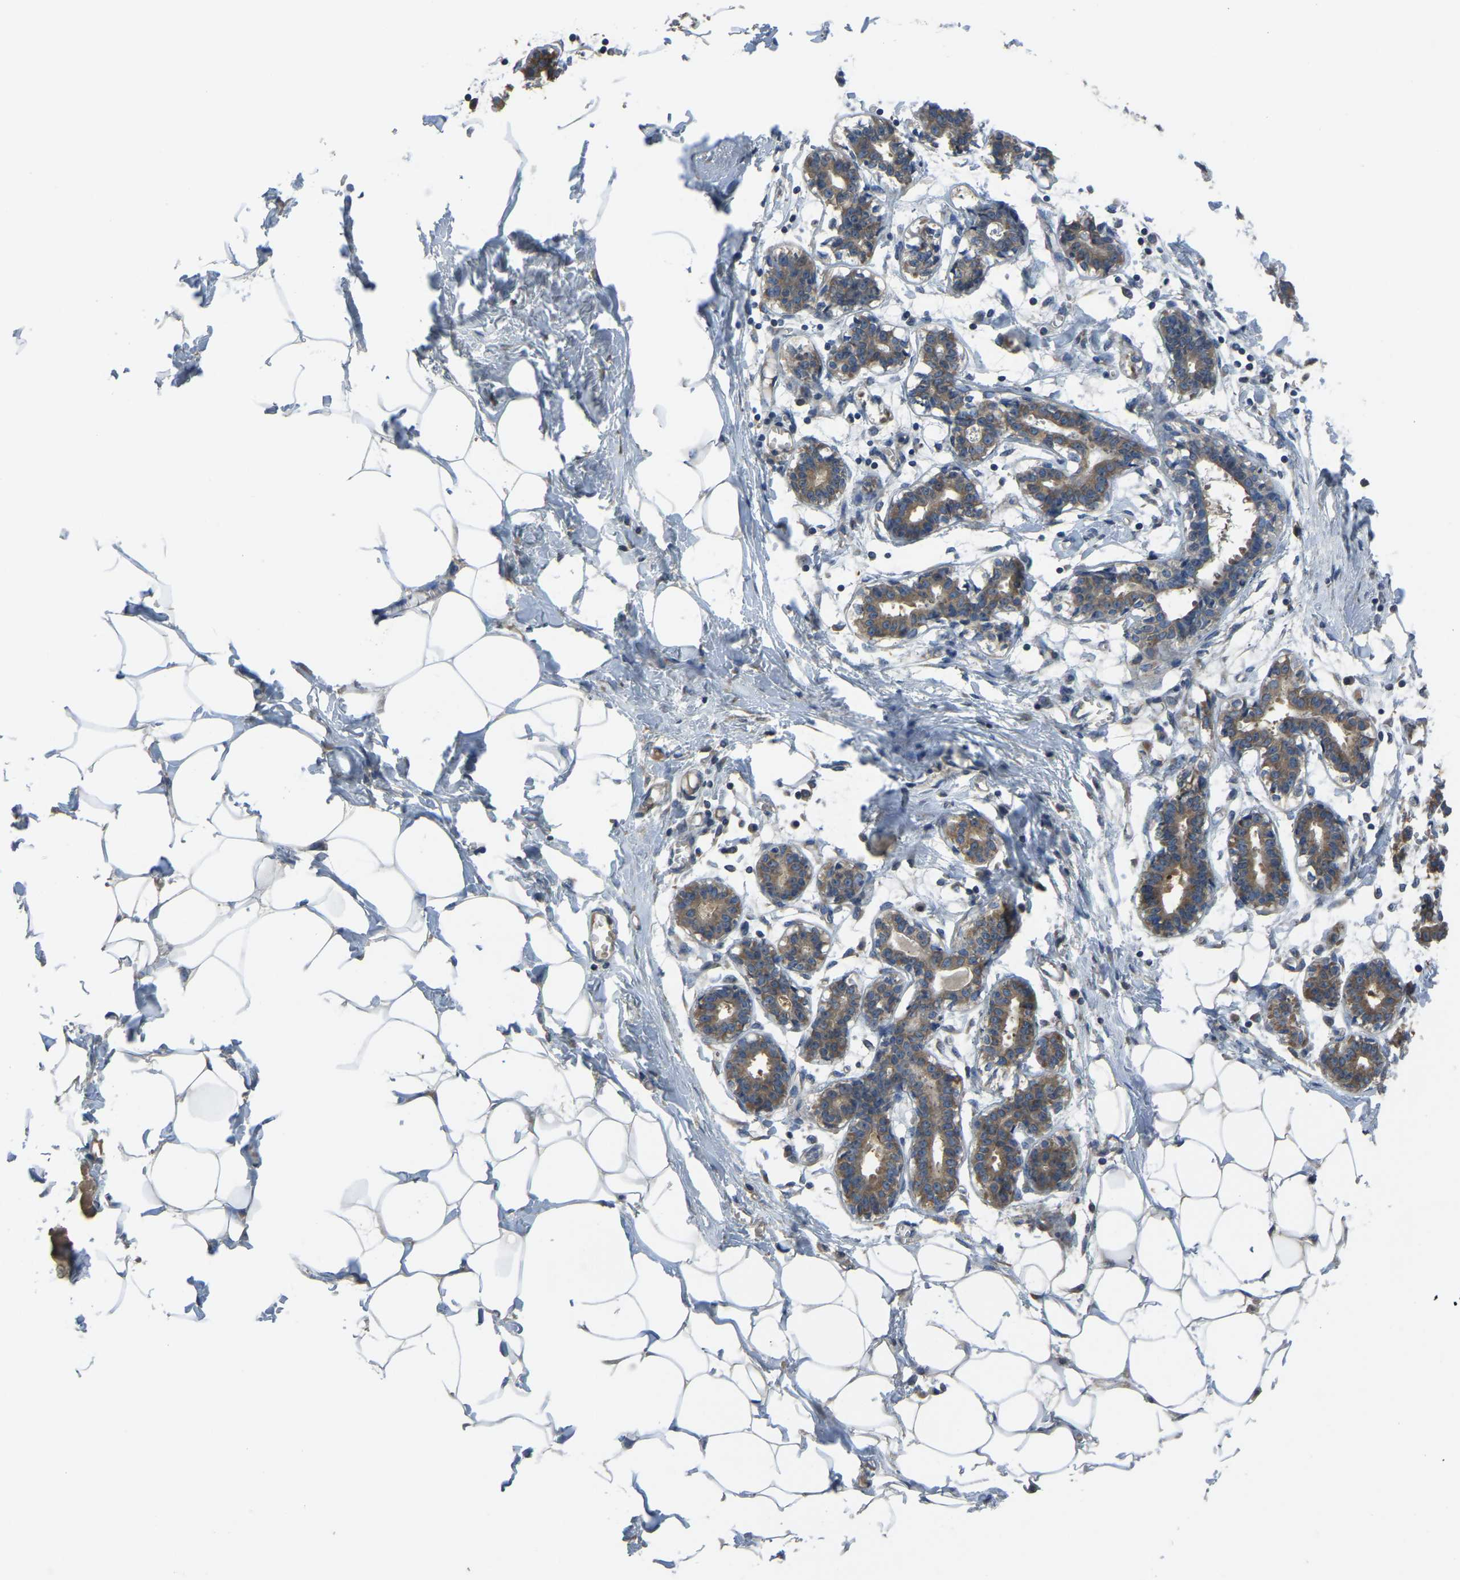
{"staining": {"intensity": "negative", "quantity": "none", "location": "none"}, "tissue": "breast", "cell_type": "Adipocytes", "image_type": "normal", "snomed": [{"axis": "morphology", "description": "Normal tissue, NOS"}, {"axis": "topography", "description": "Breast"}], "caption": "The IHC histopathology image has no significant expression in adipocytes of breast. (Brightfield microscopy of DAB IHC at high magnification).", "gene": "AIMP1", "patient": {"sex": "female", "age": 27}}